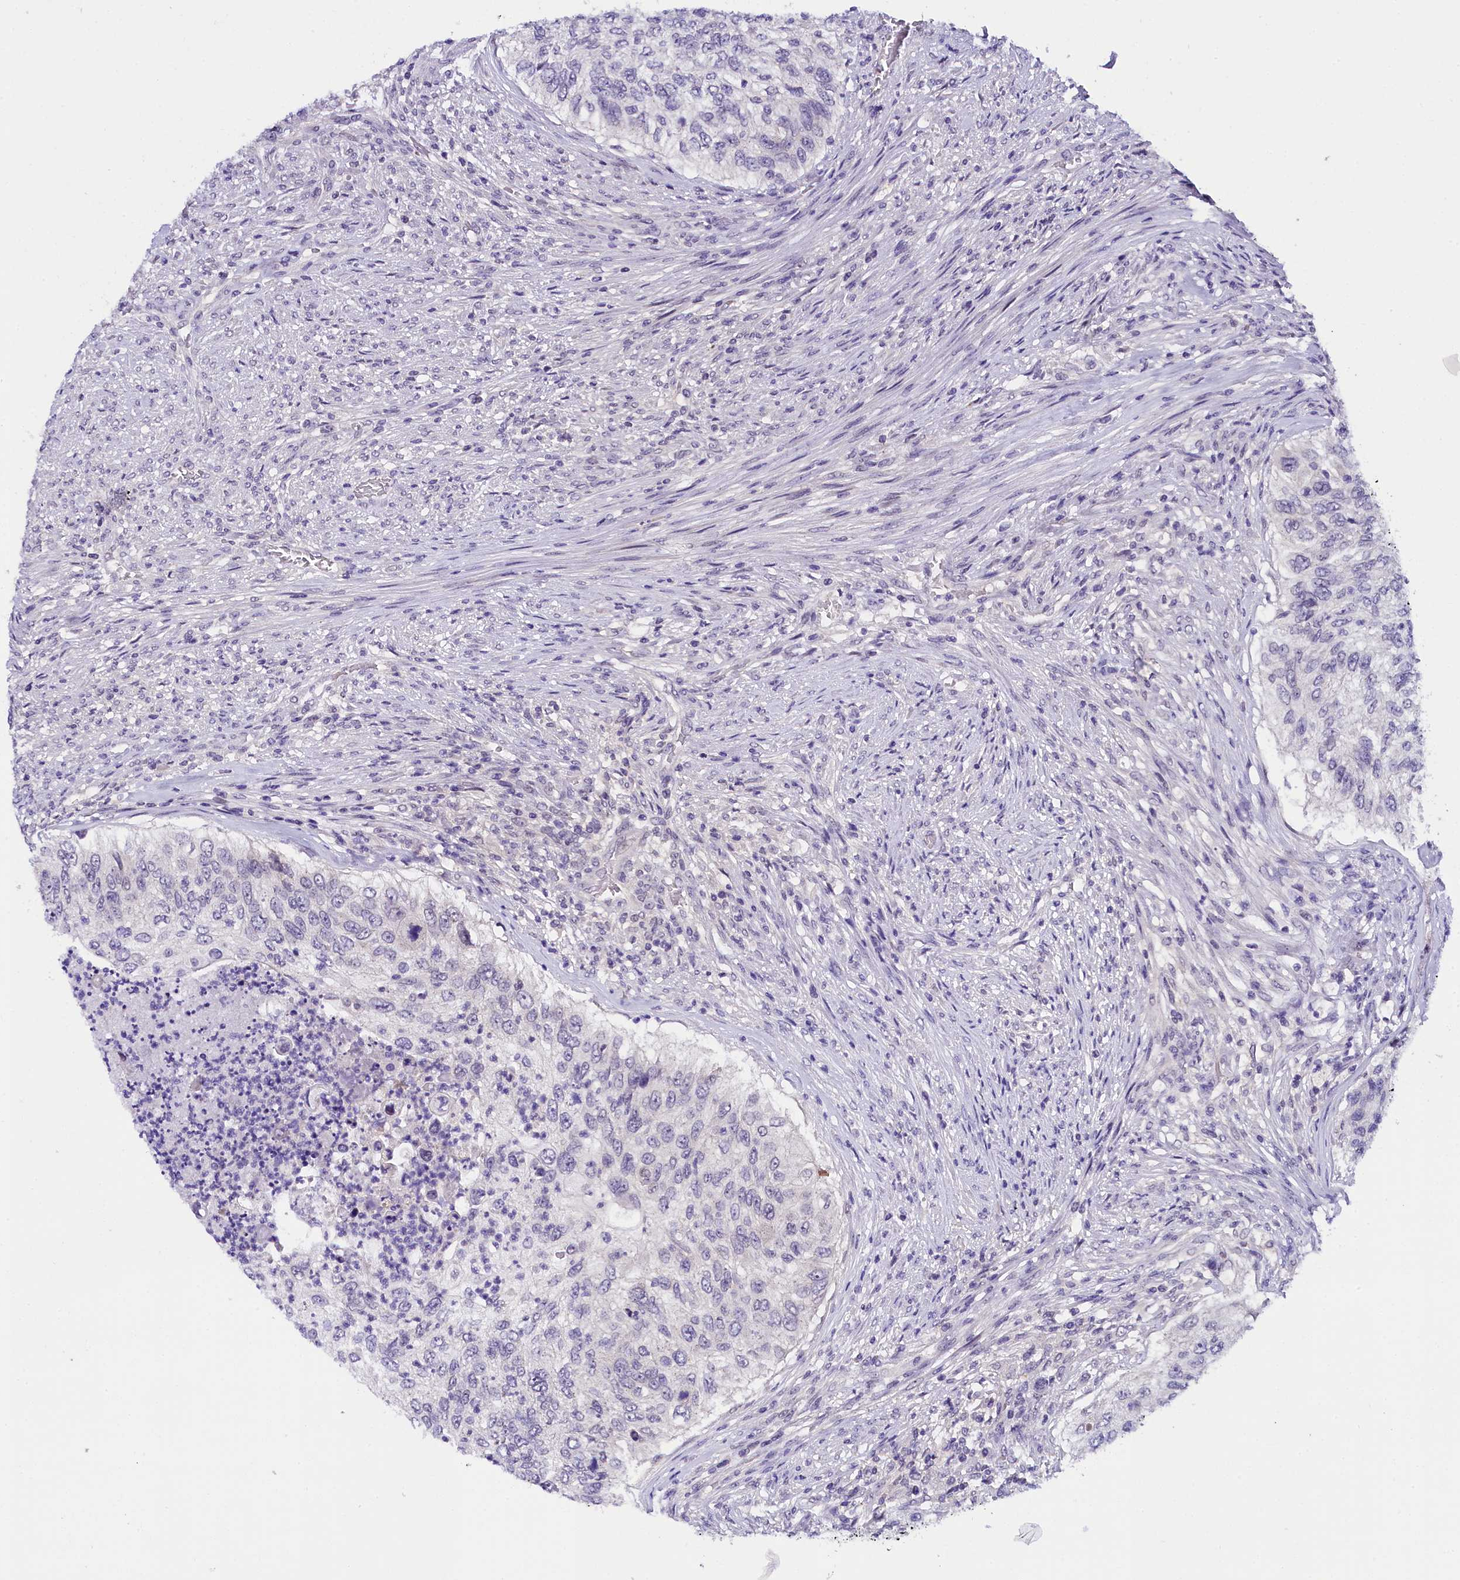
{"staining": {"intensity": "negative", "quantity": "none", "location": "none"}, "tissue": "urothelial cancer", "cell_type": "Tumor cells", "image_type": "cancer", "snomed": [{"axis": "morphology", "description": "Urothelial carcinoma, High grade"}, {"axis": "topography", "description": "Urinary bladder"}], "caption": "Tumor cells show no significant positivity in urothelial cancer. (Brightfield microscopy of DAB (3,3'-diaminobenzidine) immunohistochemistry at high magnification).", "gene": "IQCN", "patient": {"sex": "female", "age": 60}}